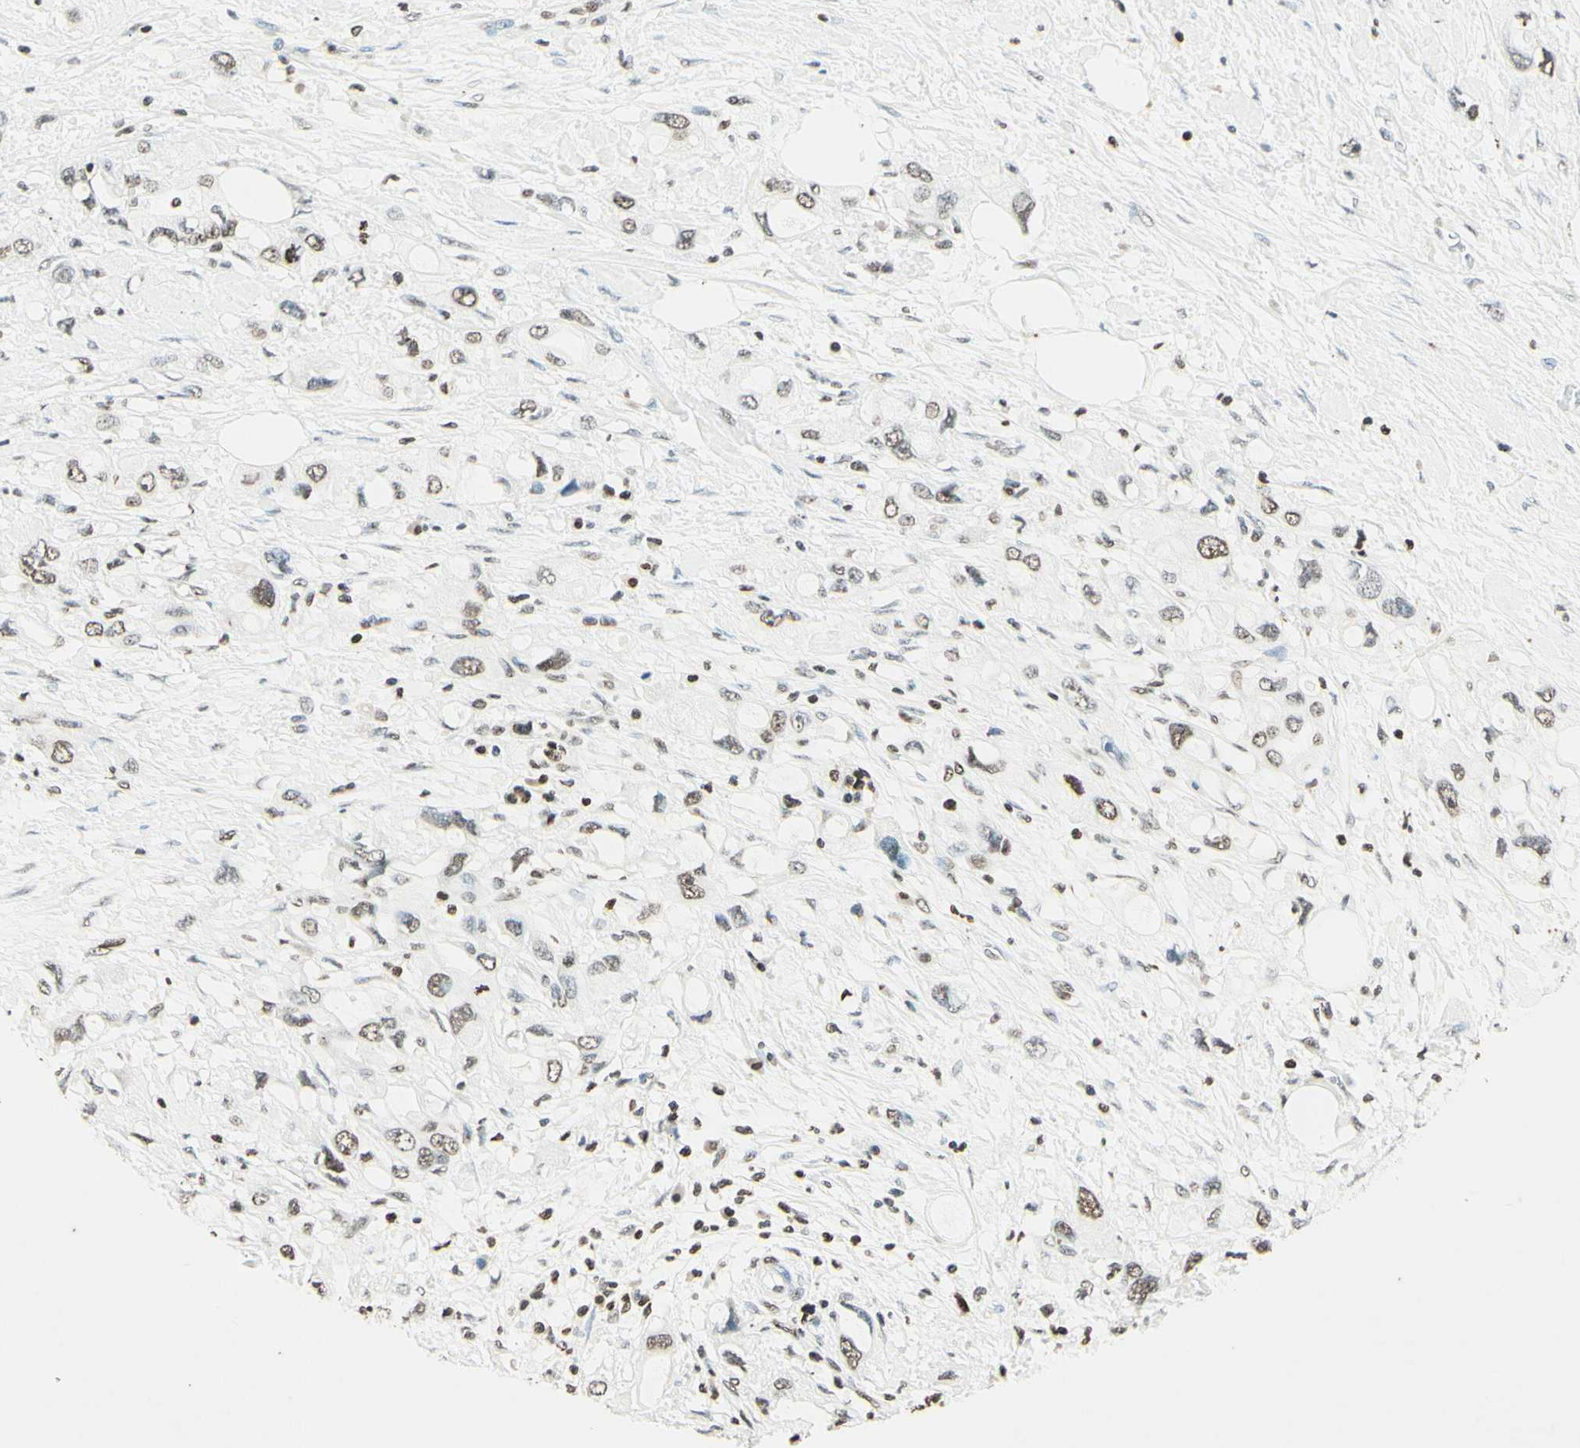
{"staining": {"intensity": "moderate", "quantity": "25%-75%", "location": "nuclear"}, "tissue": "pancreatic cancer", "cell_type": "Tumor cells", "image_type": "cancer", "snomed": [{"axis": "morphology", "description": "Adenocarcinoma, NOS"}, {"axis": "topography", "description": "Pancreas"}], "caption": "A micrograph of human pancreatic cancer stained for a protein exhibits moderate nuclear brown staining in tumor cells.", "gene": "MSH2", "patient": {"sex": "female", "age": 56}}